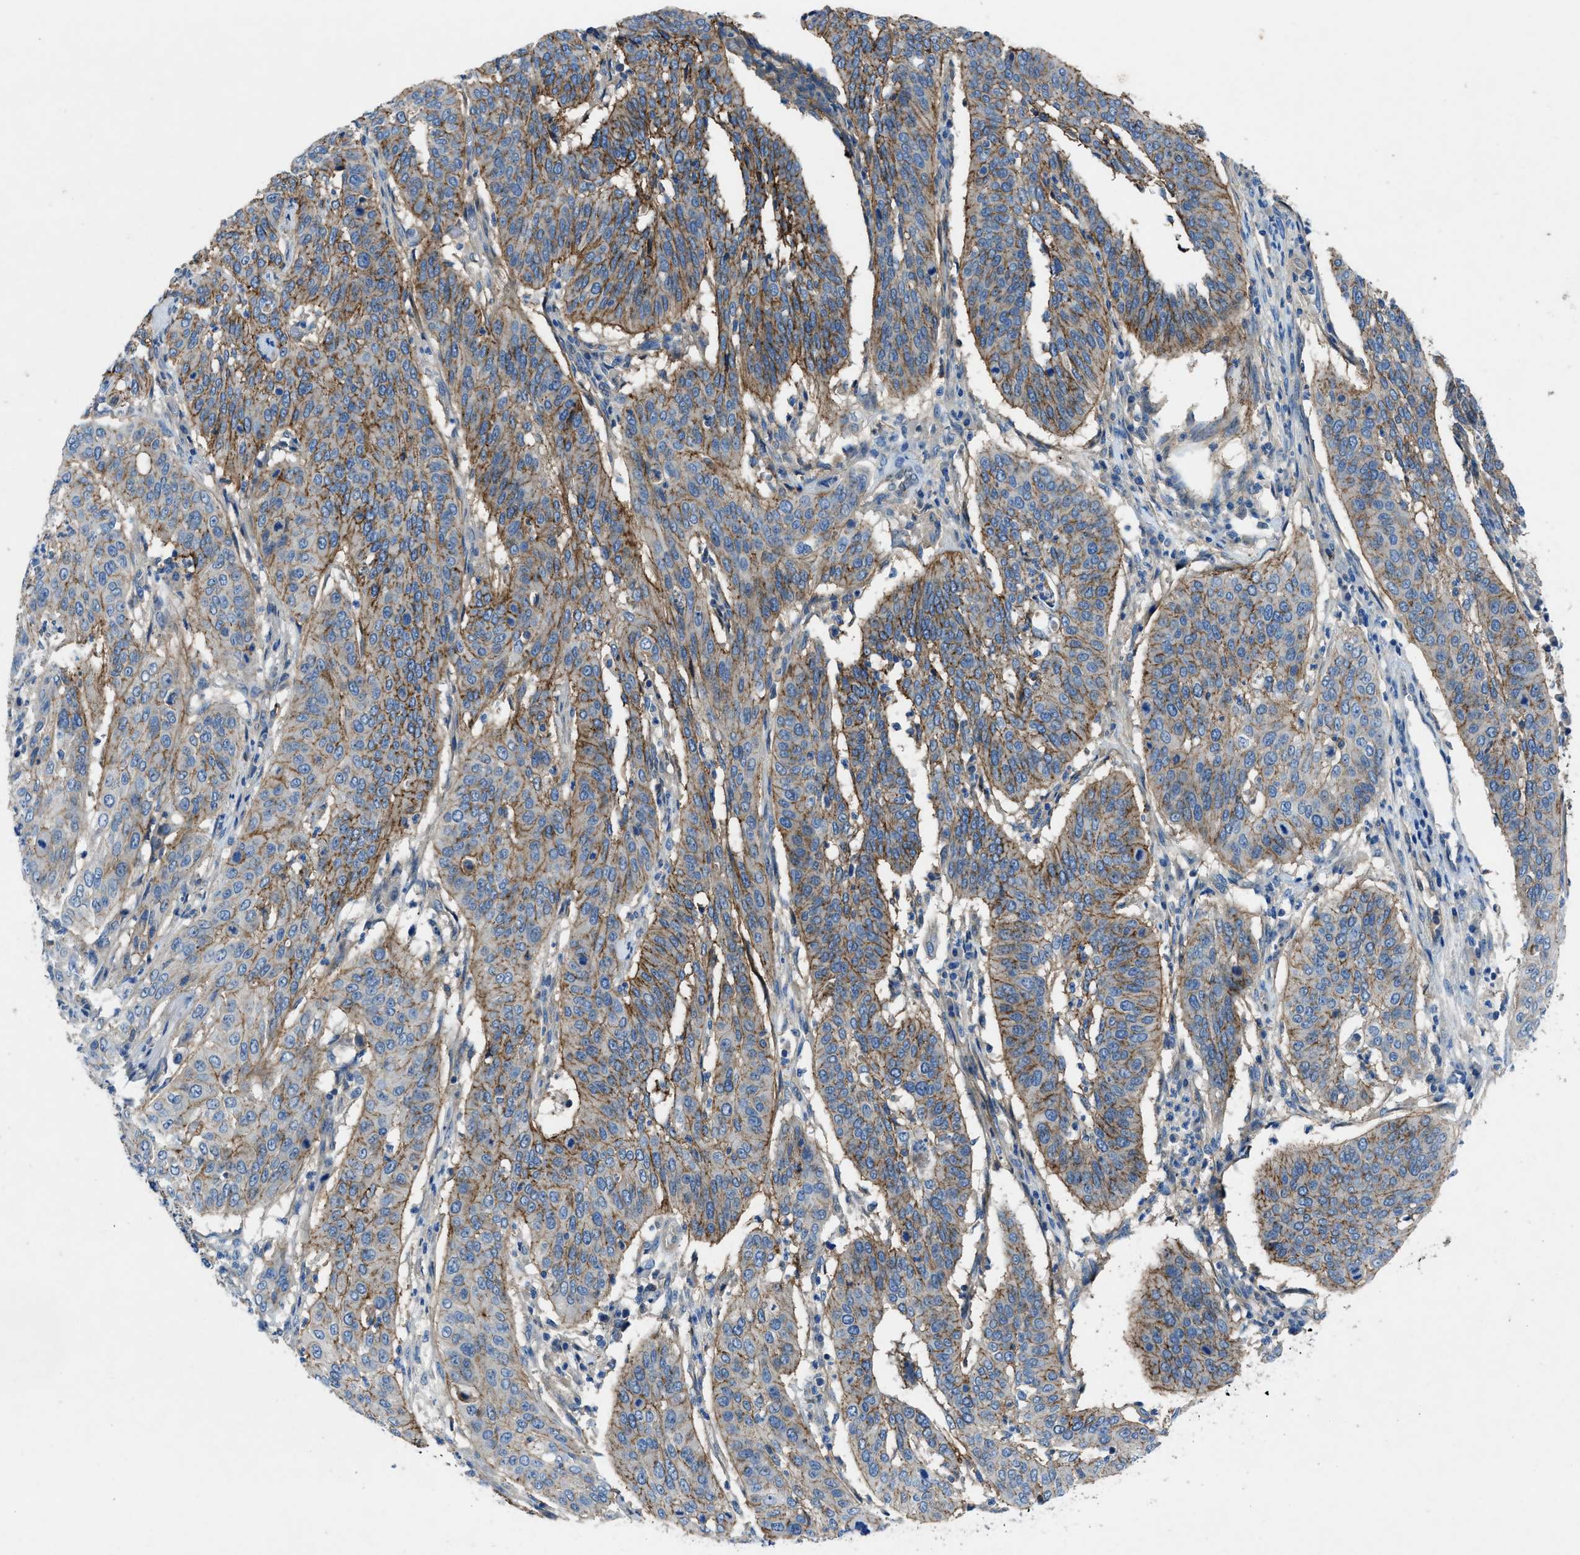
{"staining": {"intensity": "strong", "quantity": ">75%", "location": "cytoplasmic/membranous"}, "tissue": "cervical cancer", "cell_type": "Tumor cells", "image_type": "cancer", "snomed": [{"axis": "morphology", "description": "Normal tissue, NOS"}, {"axis": "morphology", "description": "Squamous cell carcinoma, NOS"}, {"axis": "topography", "description": "Cervix"}], "caption": "Brown immunohistochemical staining in cervical cancer reveals strong cytoplasmic/membranous positivity in approximately >75% of tumor cells.", "gene": "PTGFRN", "patient": {"sex": "female", "age": 39}}